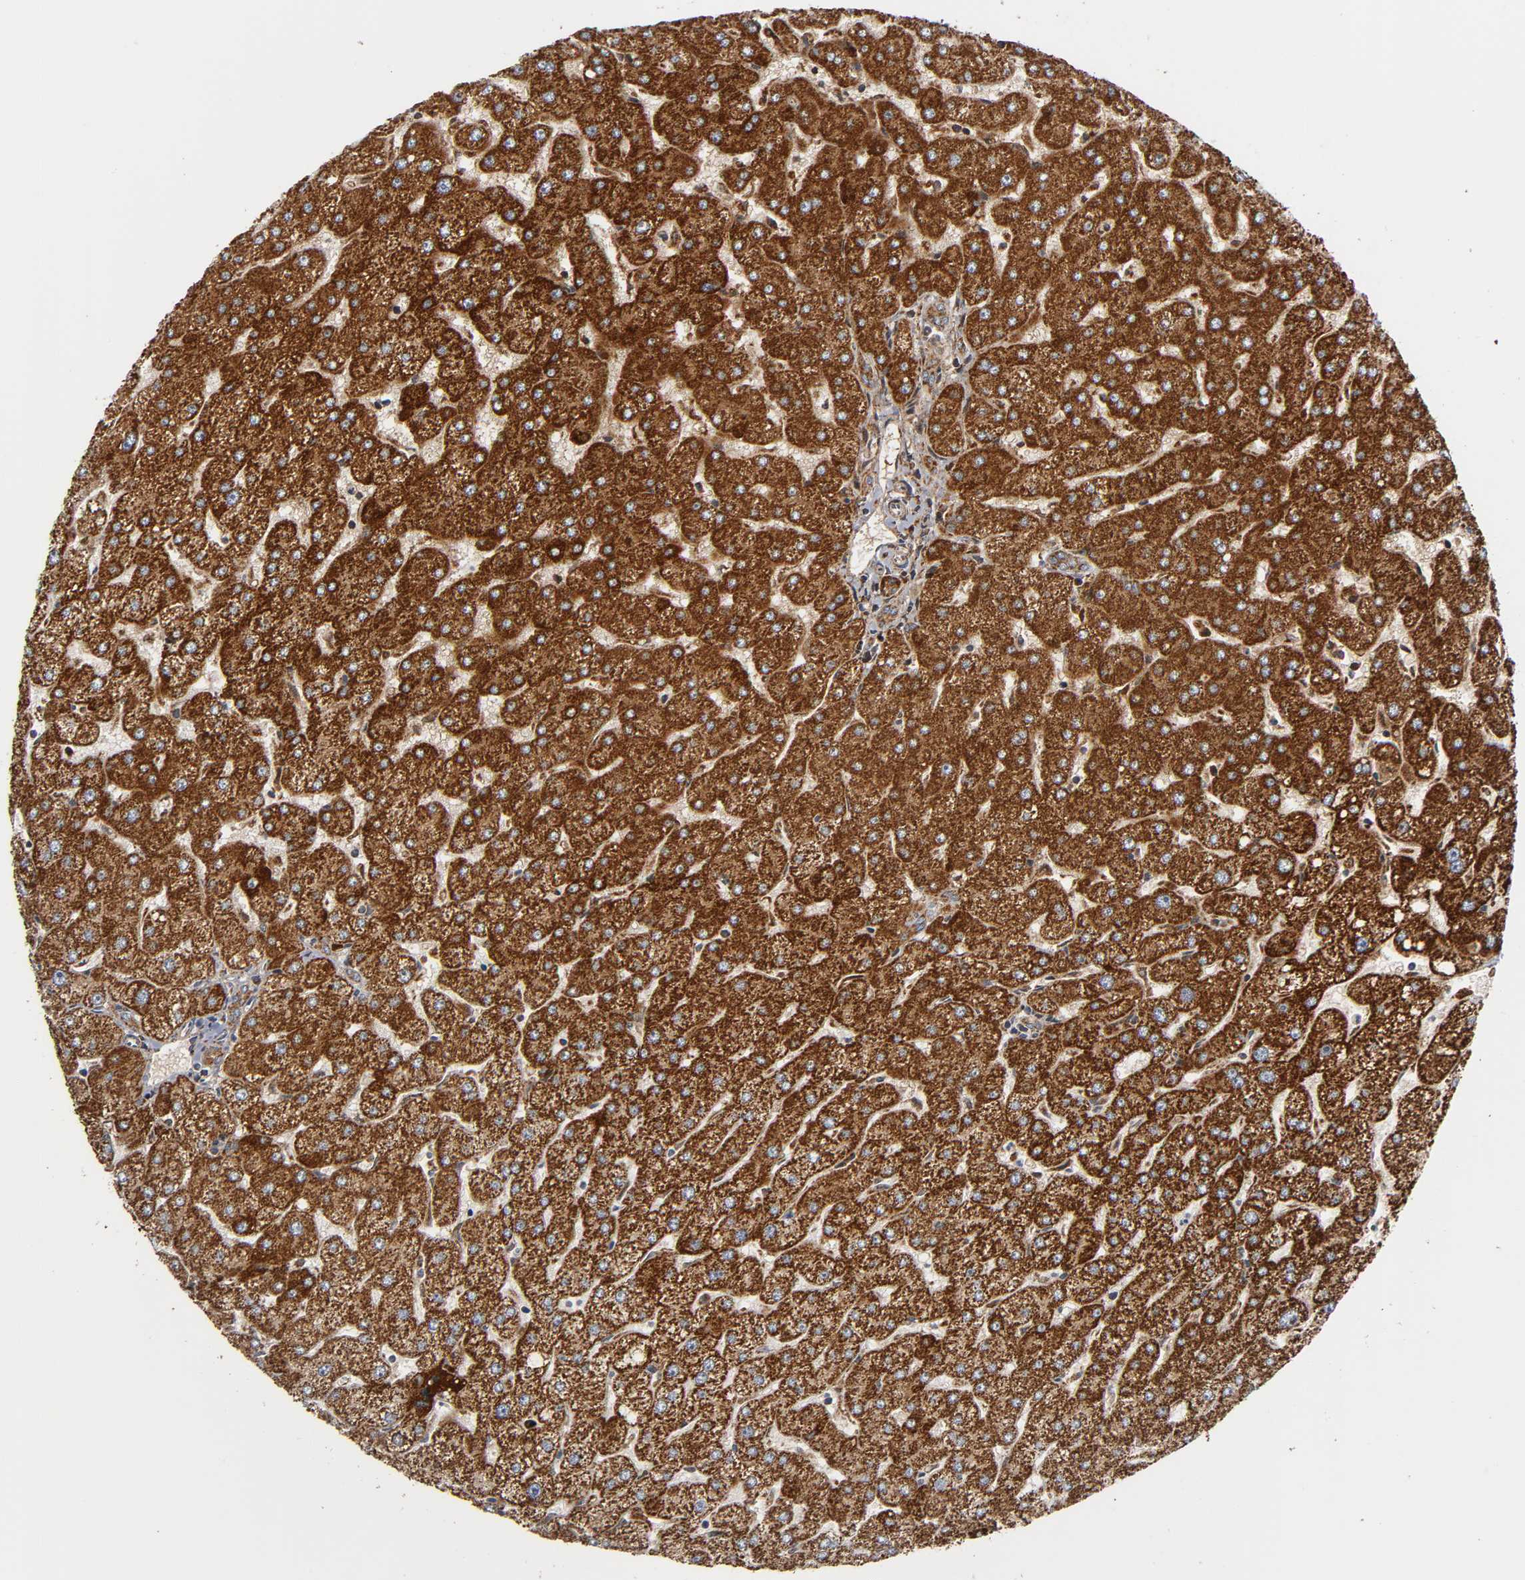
{"staining": {"intensity": "weak", "quantity": ">75%", "location": "cytoplasmic/membranous"}, "tissue": "liver", "cell_type": "Cholangiocytes", "image_type": "normal", "snomed": [{"axis": "morphology", "description": "Normal tissue, NOS"}, {"axis": "topography", "description": "Liver"}], "caption": "Liver stained with immunohistochemistry (IHC) displays weak cytoplasmic/membranous staining in approximately >75% of cholangiocytes. Nuclei are stained in blue.", "gene": "MAP3K1", "patient": {"sex": "male", "age": 67}}